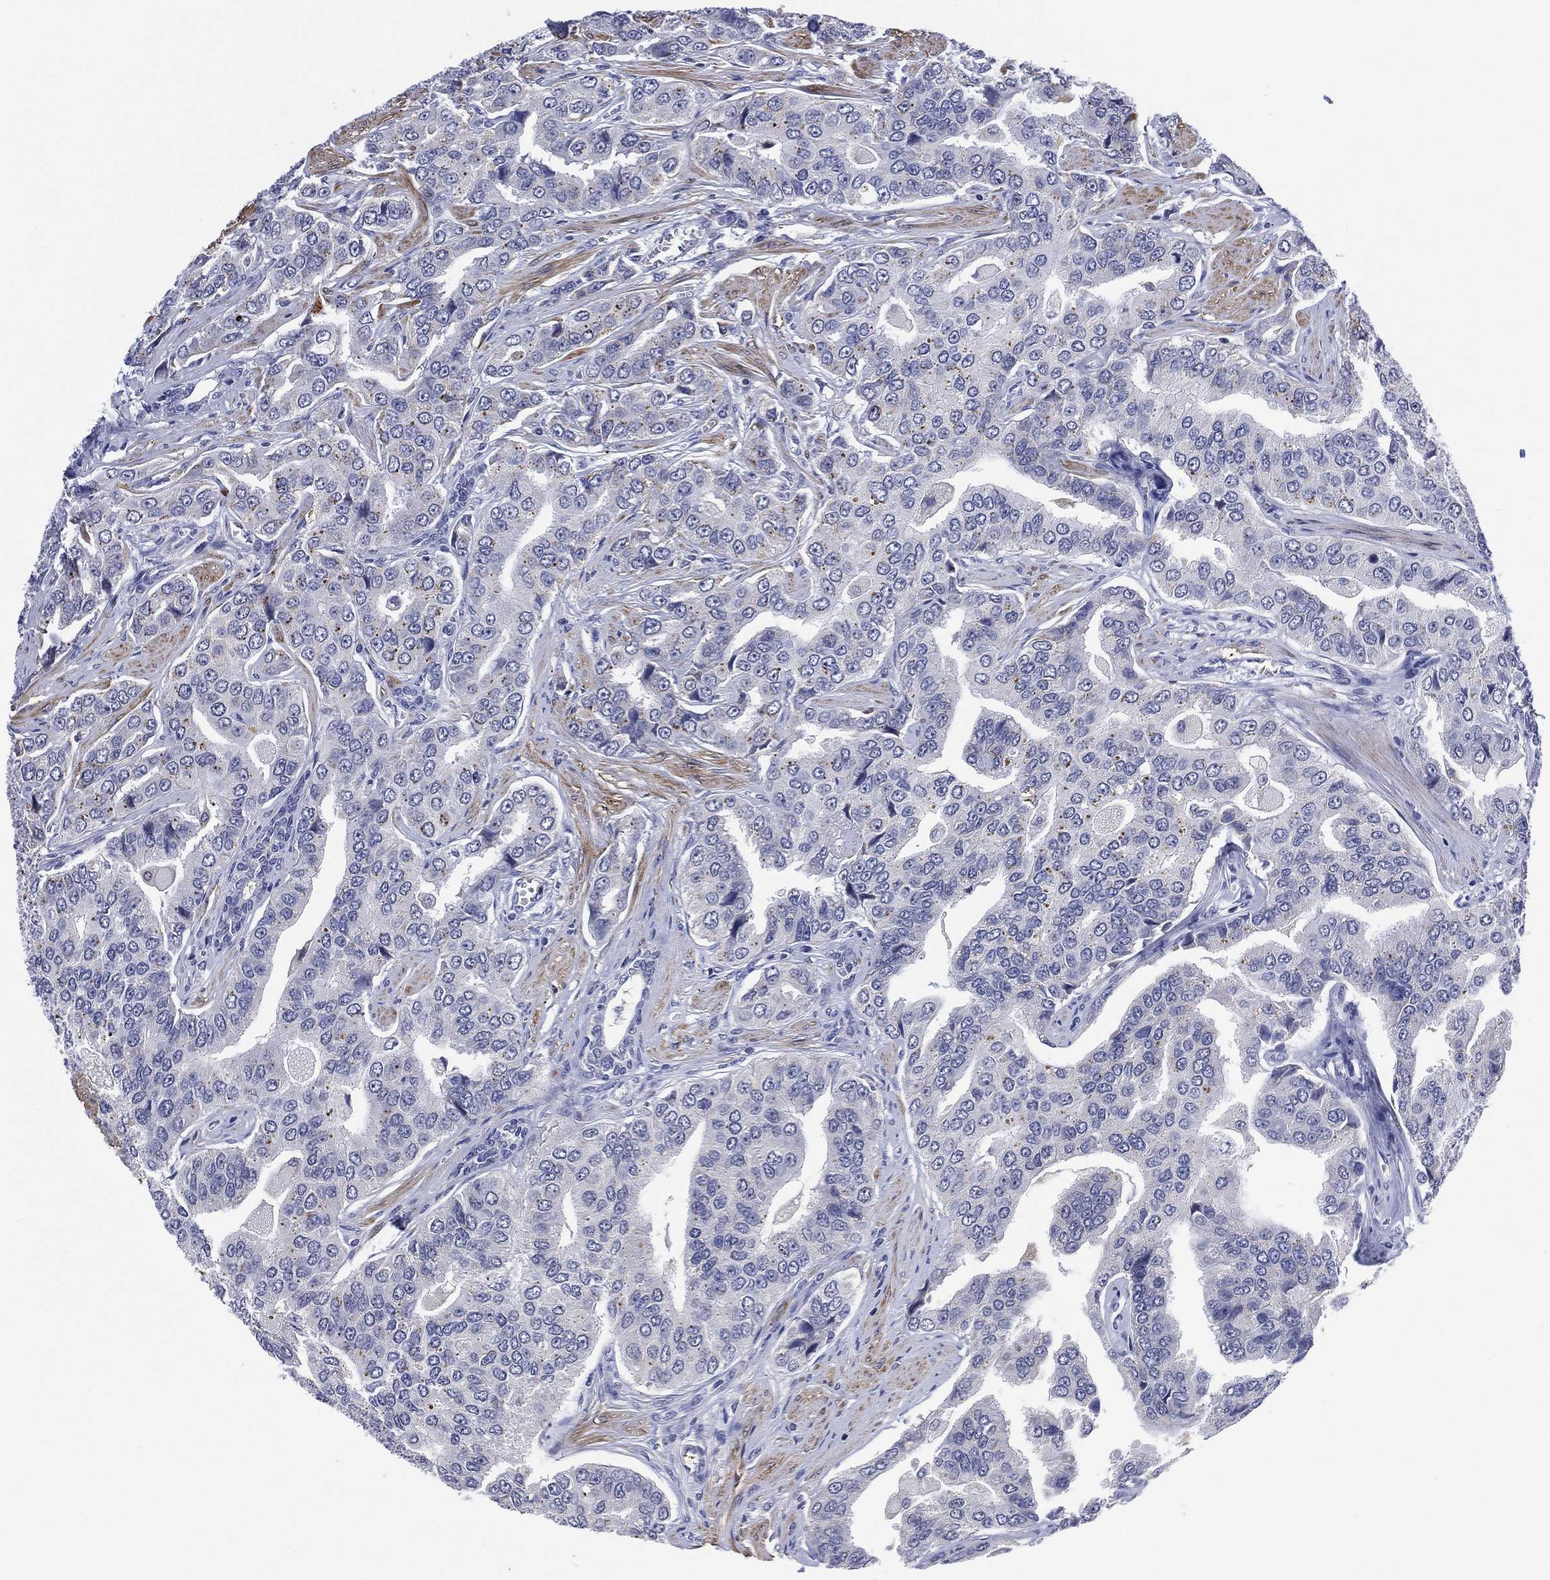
{"staining": {"intensity": "negative", "quantity": "none", "location": "none"}, "tissue": "prostate cancer", "cell_type": "Tumor cells", "image_type": "cancer", "snomed": [{"axis": "morphology", "description": "Adenocarcinoma, NOS"}, {"axis": "topography", "description": "Prostate and seminal vesicle, NOS"}, {"axis": "topography", "description": "Prostate"}], "caption": "Tumor cells are negative for brown protein staining in prostate adenocarcinoma. (Brightfield microscopy of DAB immunohistochemistry (IHC) at high magnification).", "gene": "CLIP3", "patient": {"sex": "male", "age": 69}}